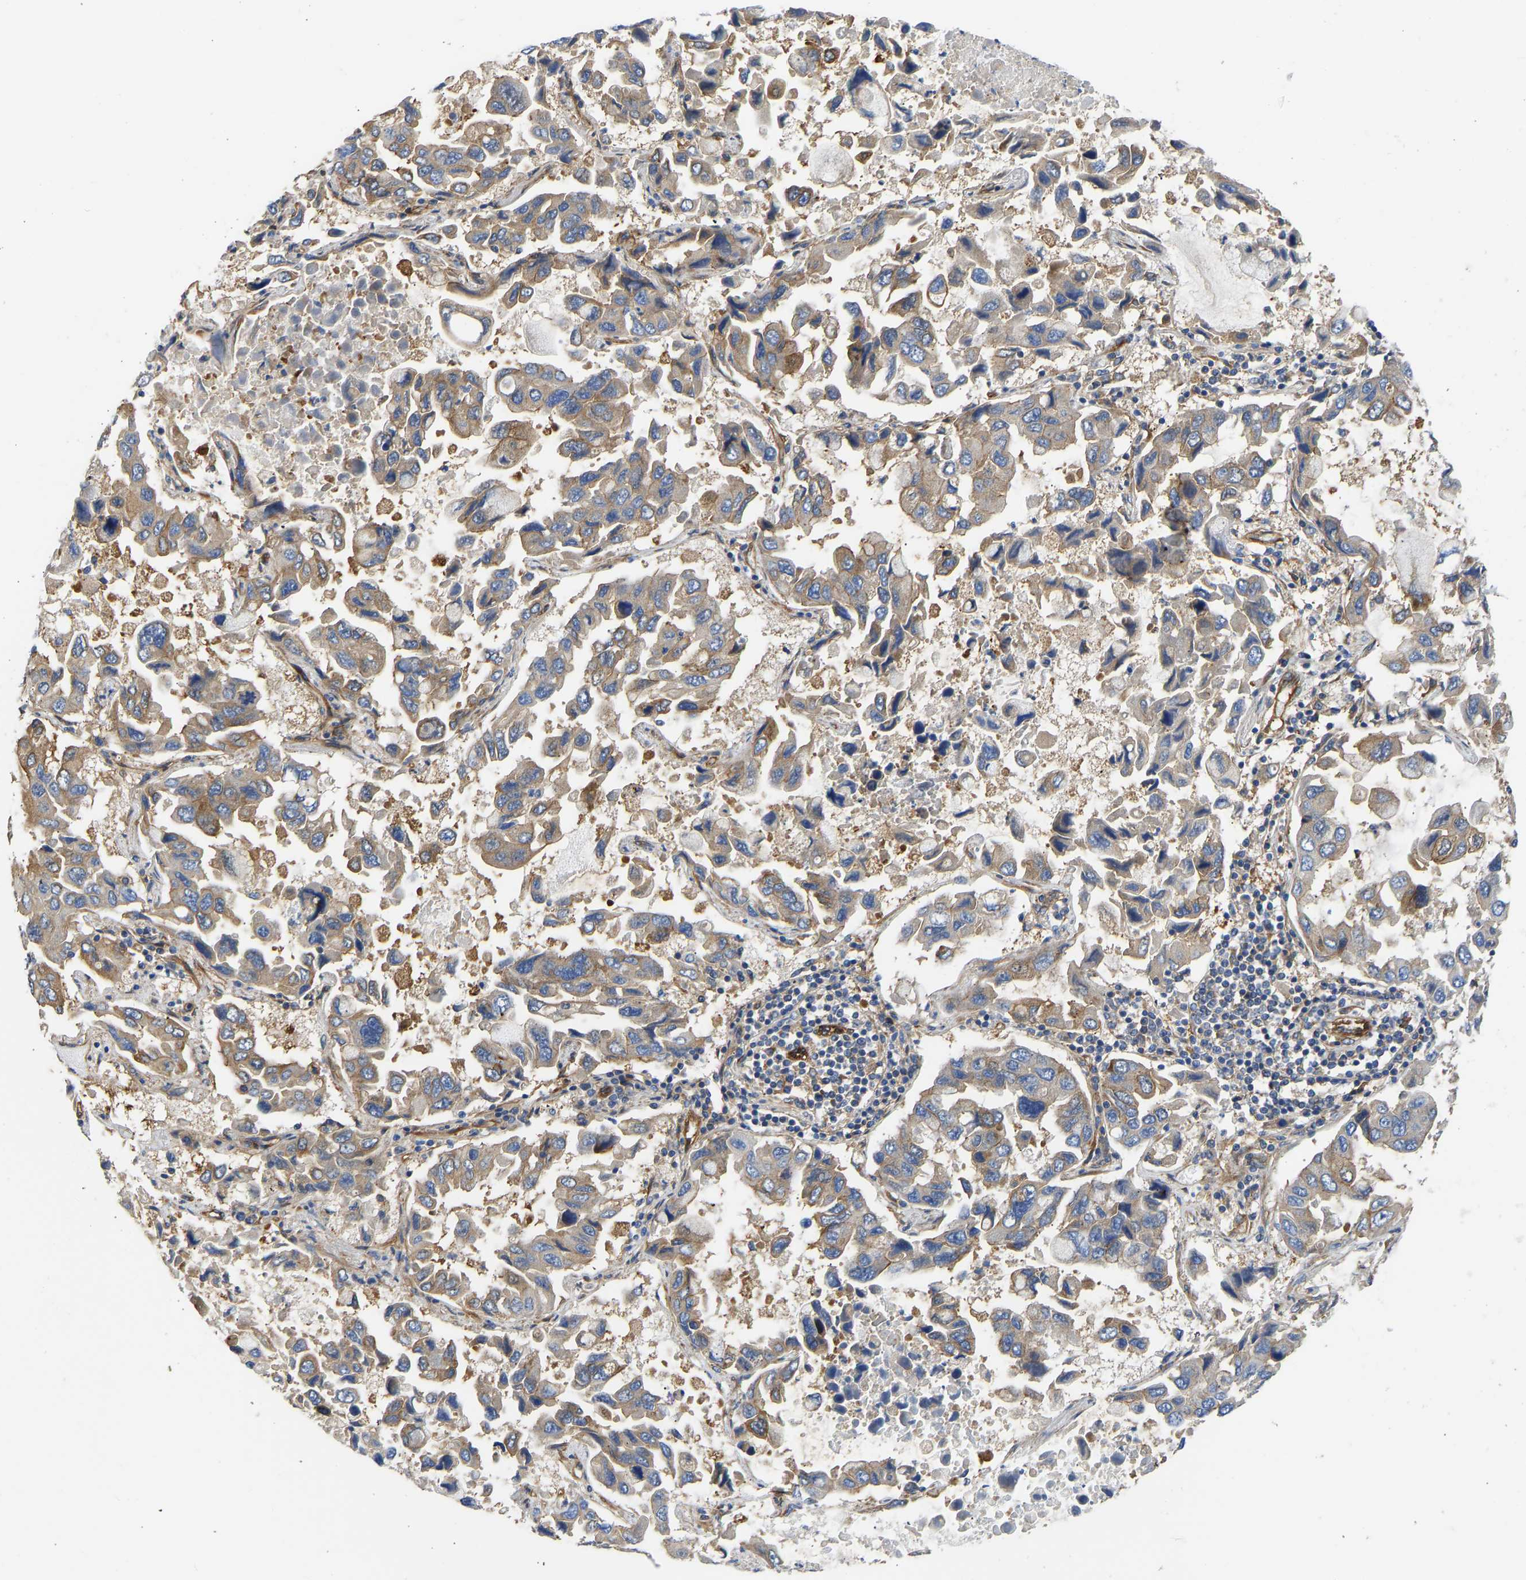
{"staining": {"intensity": "weak", "quantity": ">75%", "location": "cytoplasmic/membranous"}, "tissue": "lung cancer", "cell_type": "Tumor cells", "image_type": "cancer", "snomed": [{"axis": "morphology", "description": "Adenocarcinoma, NOS"}, {"axis": "topography", "description": "Lung"}], "caption": "A brown stain highlights weak cytoplasmic/membranous positivity of a protein in human lung adenocarcinoma tumor cells. The staining is performed using DAB (3,3'-diaminobenzidine) brown chromogen to label protein expression. The nuclei are counter-stained blue using hematoxylin.", "gene": "MYO1C", "patient": {"sex": "male", "age": 64}}